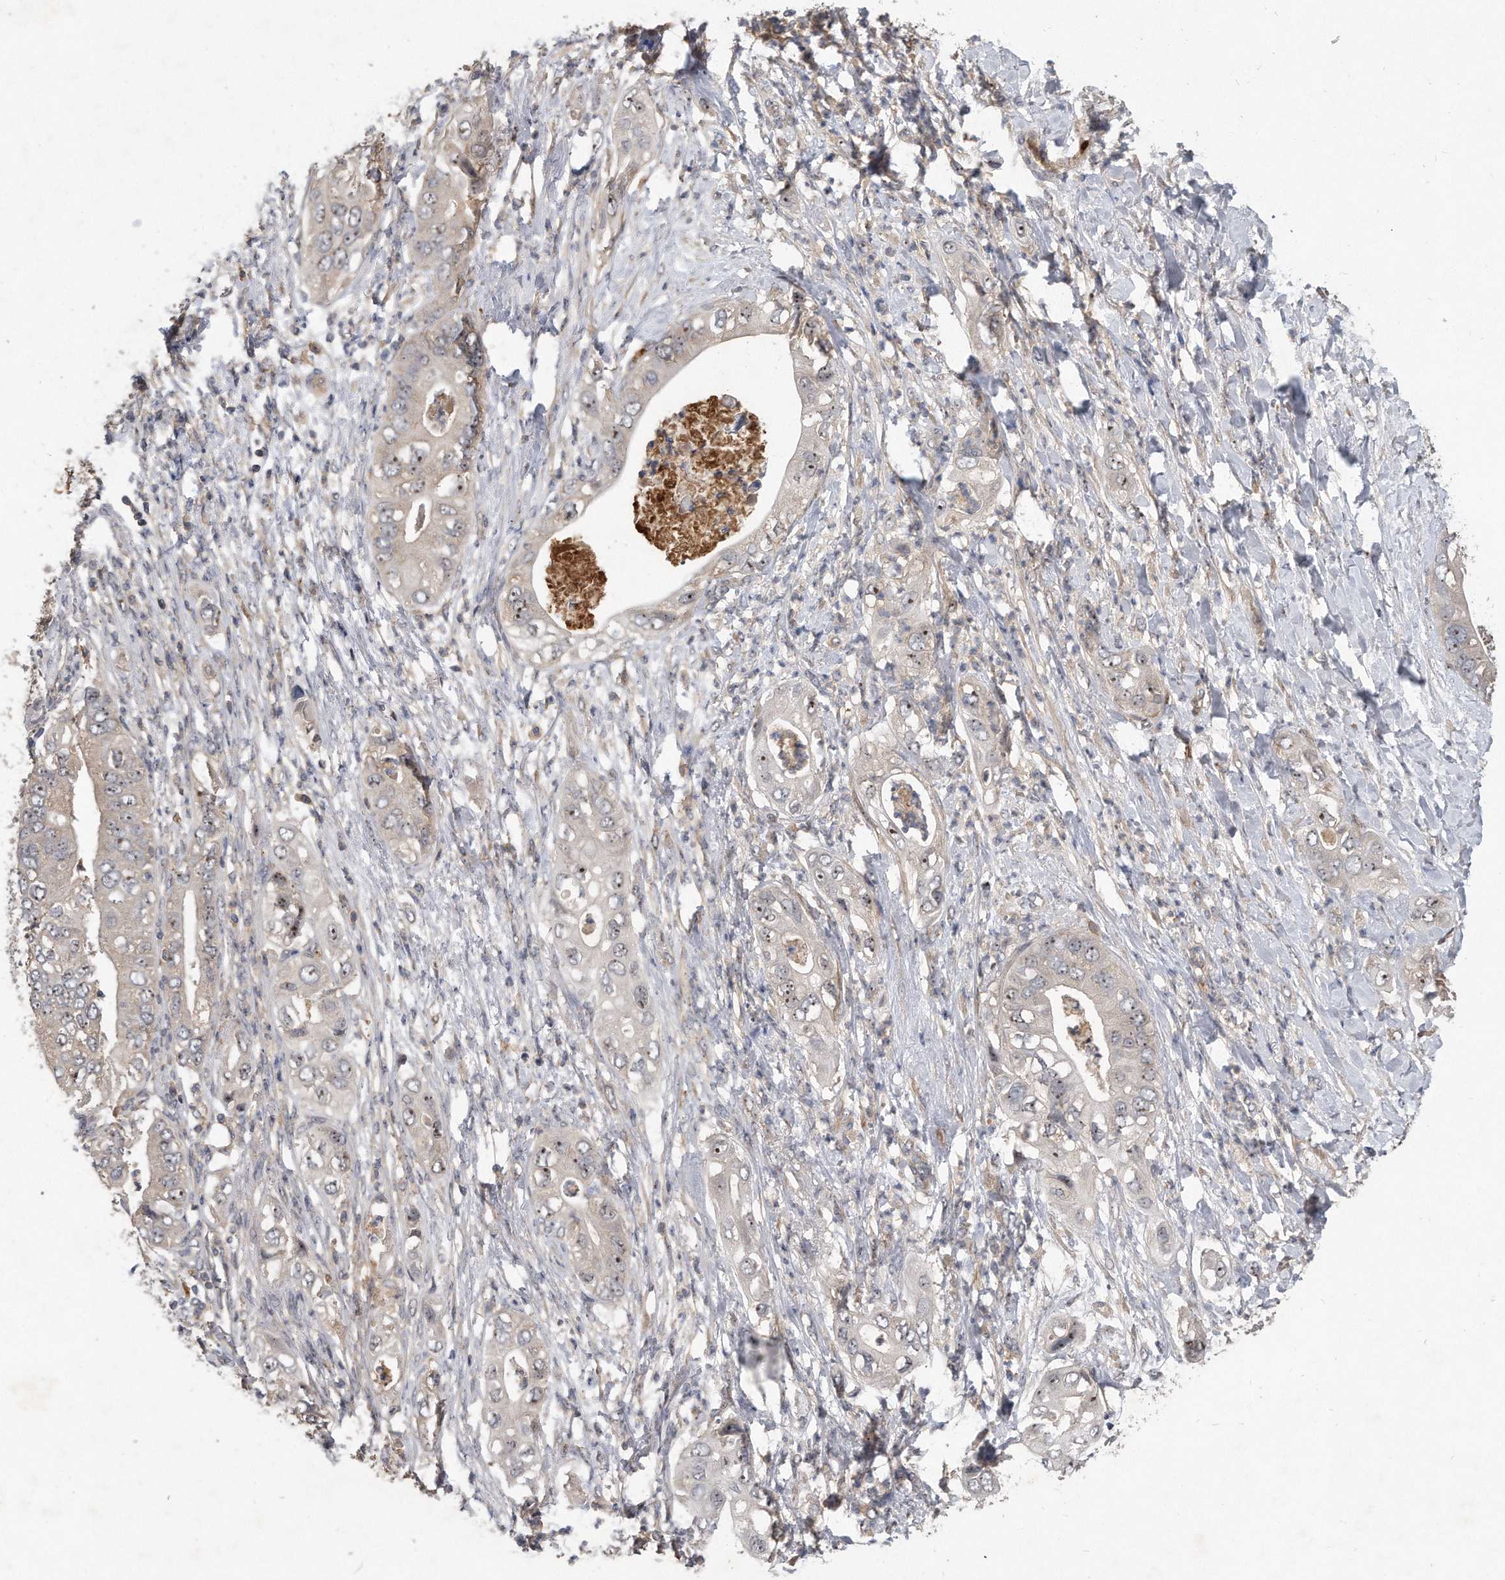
{"staining": {"intensity": "moderate", "quantity": "25%-75%", "location": "nuclear"}, "tissue": "pancreatic cancer", "cell_type": "Tumor cells", "image_type": "cancer", "snomed": [{"axis": "morphology", "description": "Adenocarcinoma, NOS"}, {"axis": "topography", "description": "Pancreas"}], "caption": "Adenocarcinoma (pancreatic) stained for a protein (brown) reveals moderate nuclear positive expression in approximately 25%-75% of tumor cells.", "gene": "PGBD2", "patient": {"sex": "female", "age": 78}}